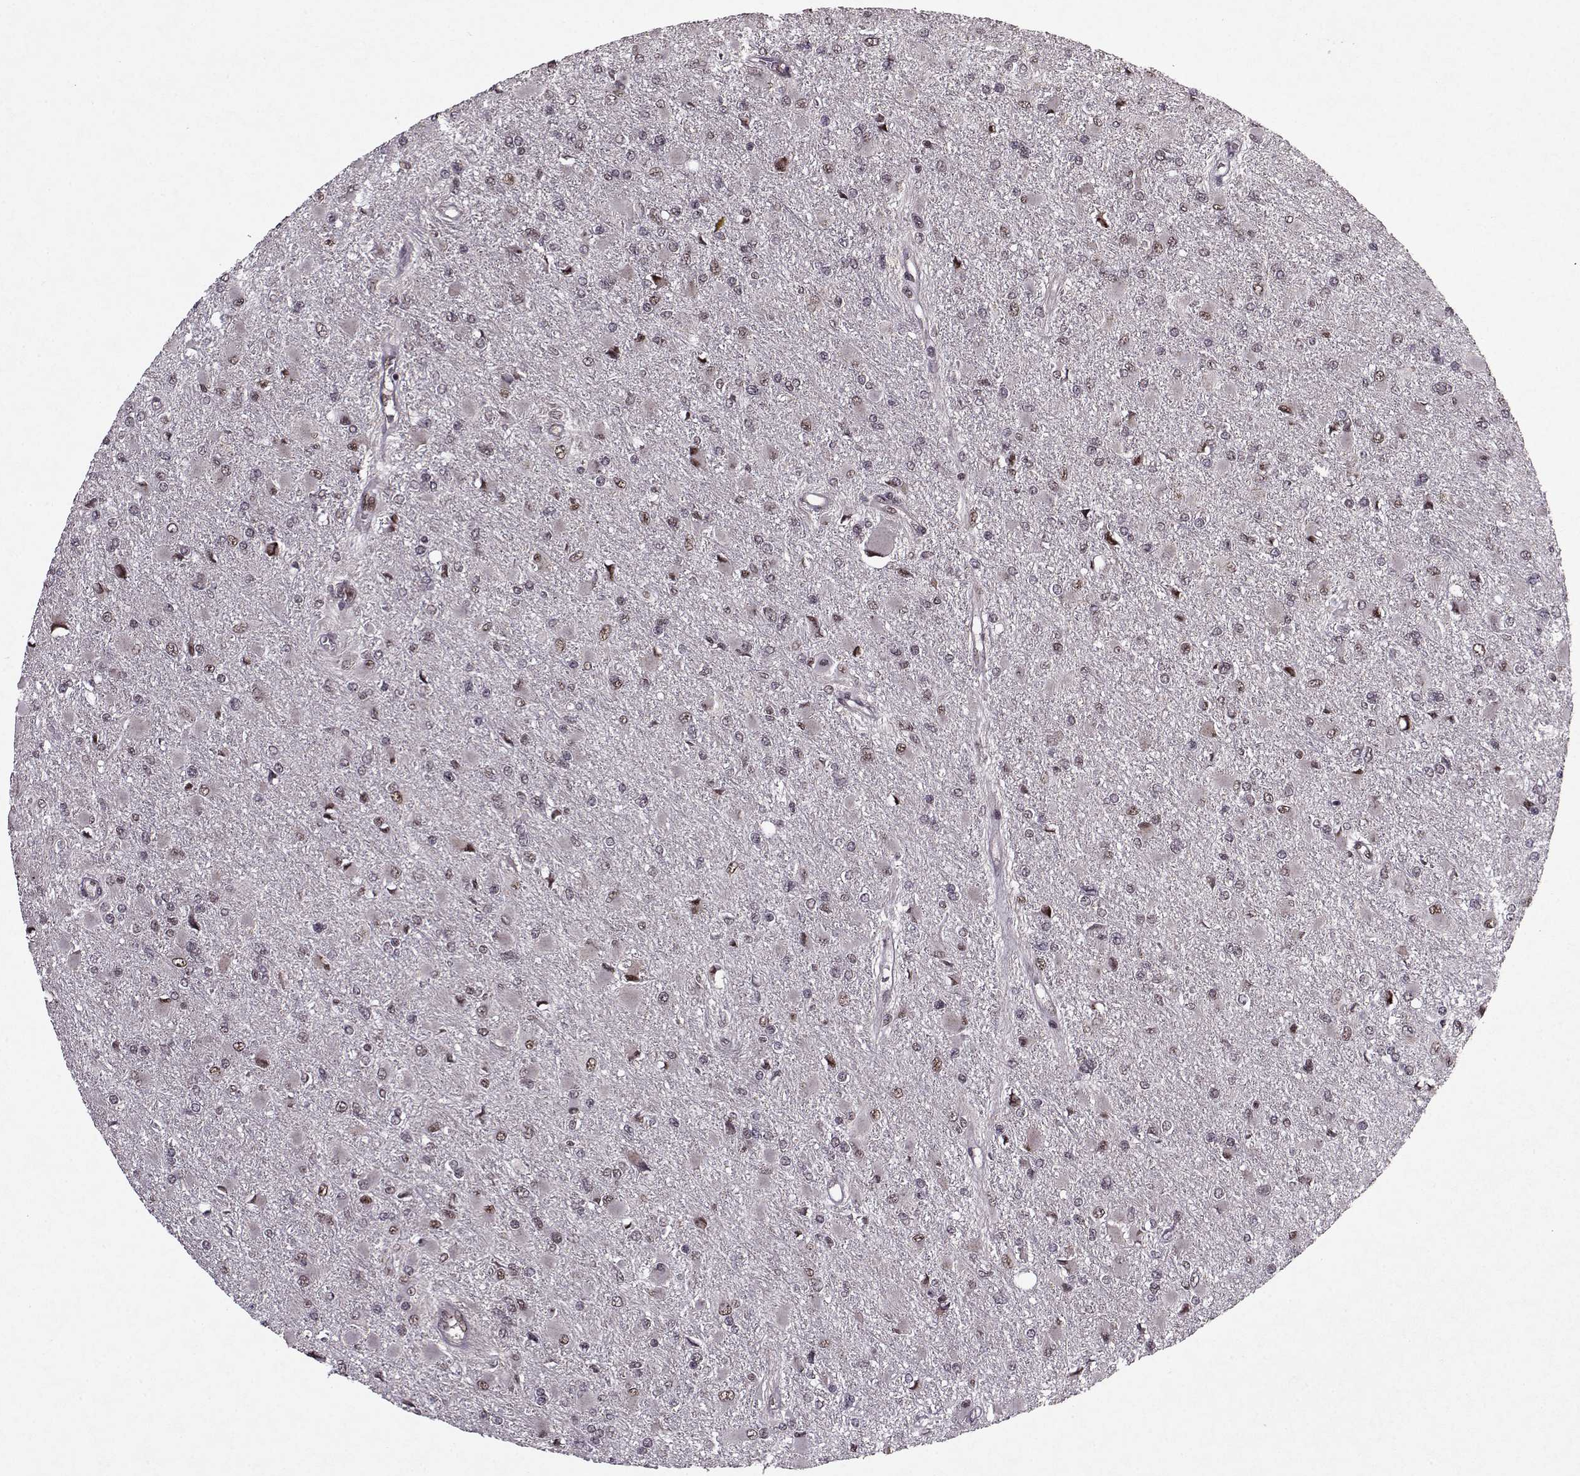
{"staining": {"intensity": "weak", "quantity": "<25%", "location": "nuclear"}, "tissue": "glioma", "cell_type": "Tumor cells", "image_type": "cancer", "snomed": [{"axis": "morphology", "description": "Glioma, malignant, High grade"}, {"axis": "topography", "description": "Cerebral cortex"}], "caption": "Immunohistochemical staining of human malignant glioma (high-grade) demonstrates no significant positivity in tumor cells.", "gene": "PSMA7", "patient": {"sex": "female", "age": 36}}